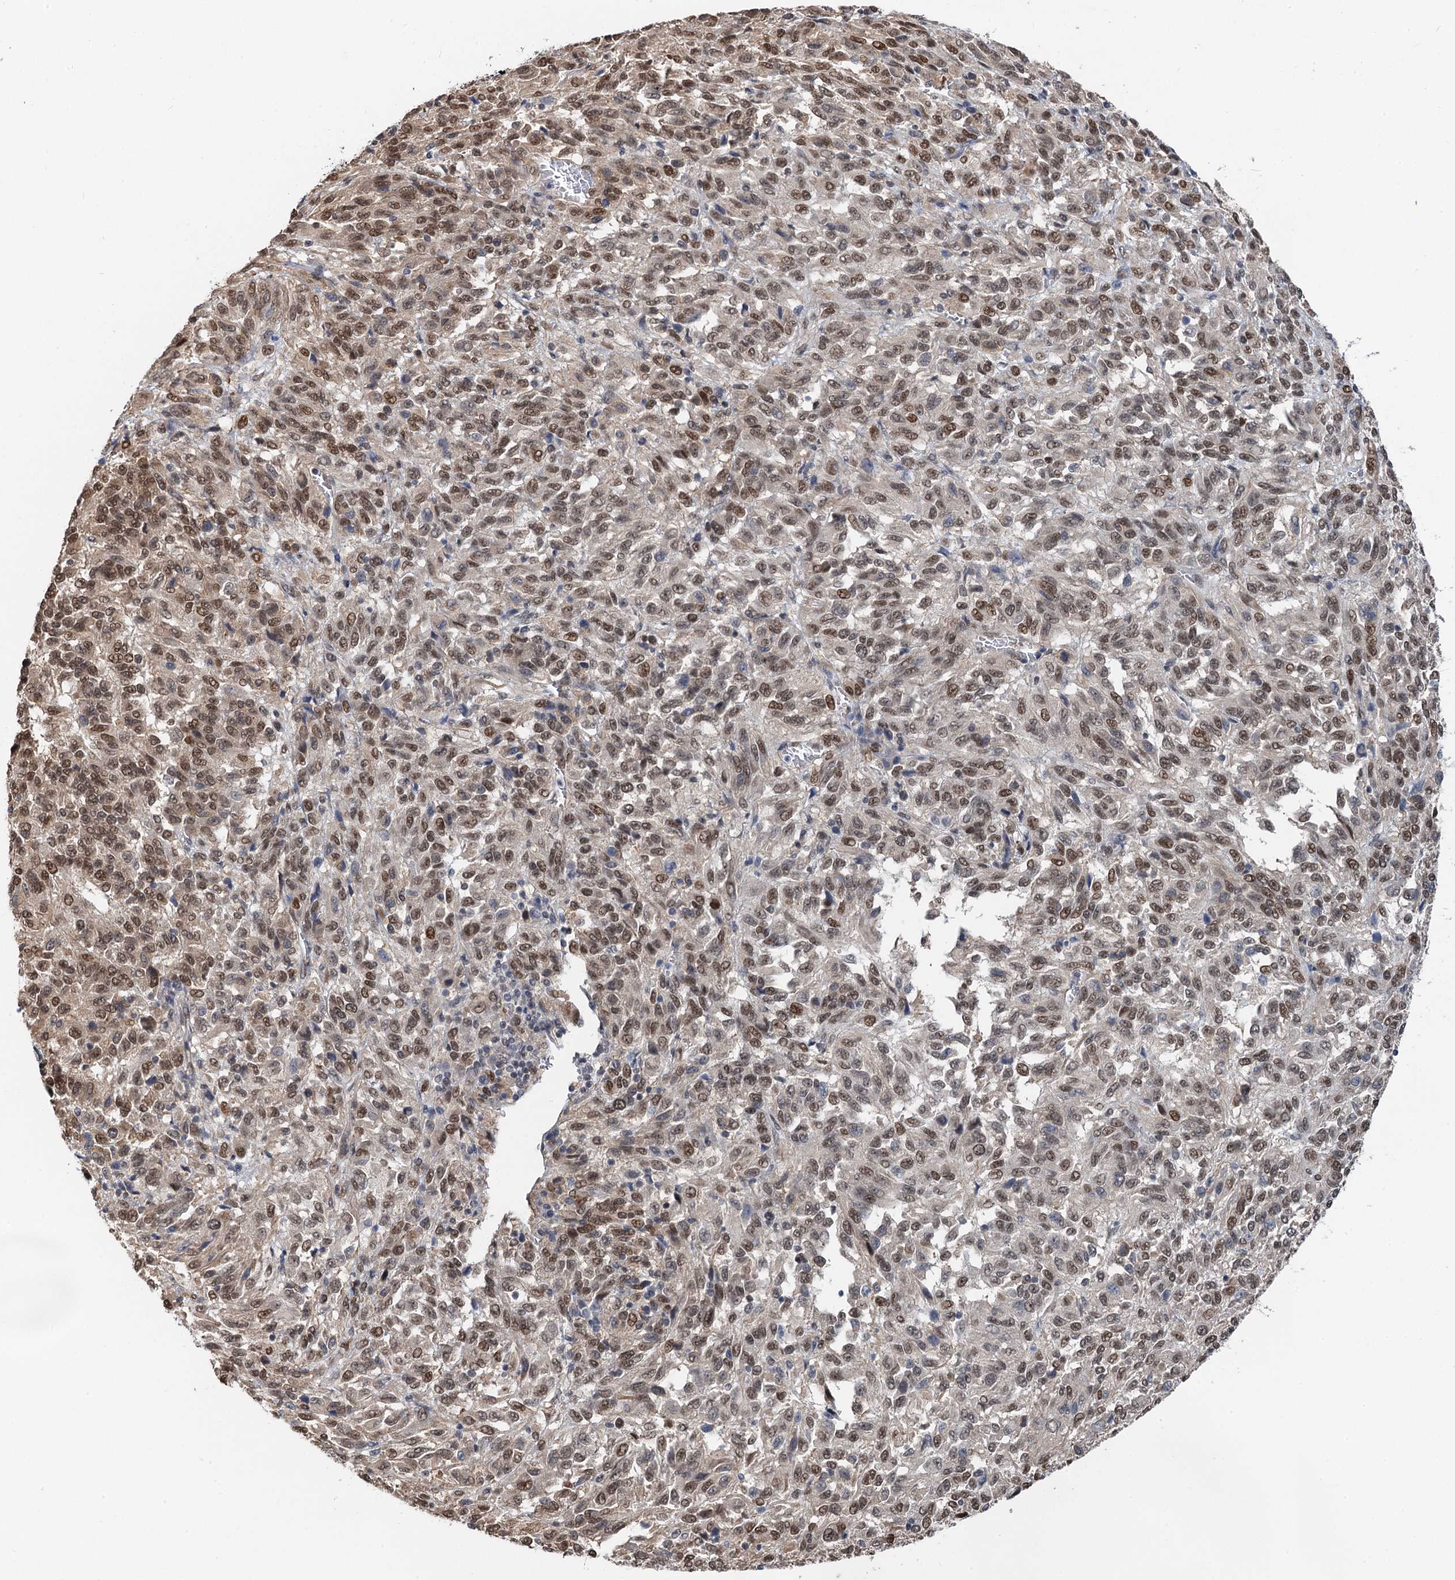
{"staining": {"intensity": "moderate", "quantity": ">75%", "location": "nuclear"}, "tissue": "melanoma", "cell_type": "Tumor cells", "image_type": "cancer", "snomed": [{"axis": "morphology", "description": "Malignant melanoma, Metastatic site"}, {"axis": "topography", "description": "Lung"}], "caption": "Immunohistochemistry (IHC) histopathology image of malignant melanoma (metastatic site) stained for a protein (brown), which reveals medium levels of moderate nuclear expression in about >75% of tumor cells.", "gene": "CFDP1", "patient": {"sex": "male", "age": 64}}